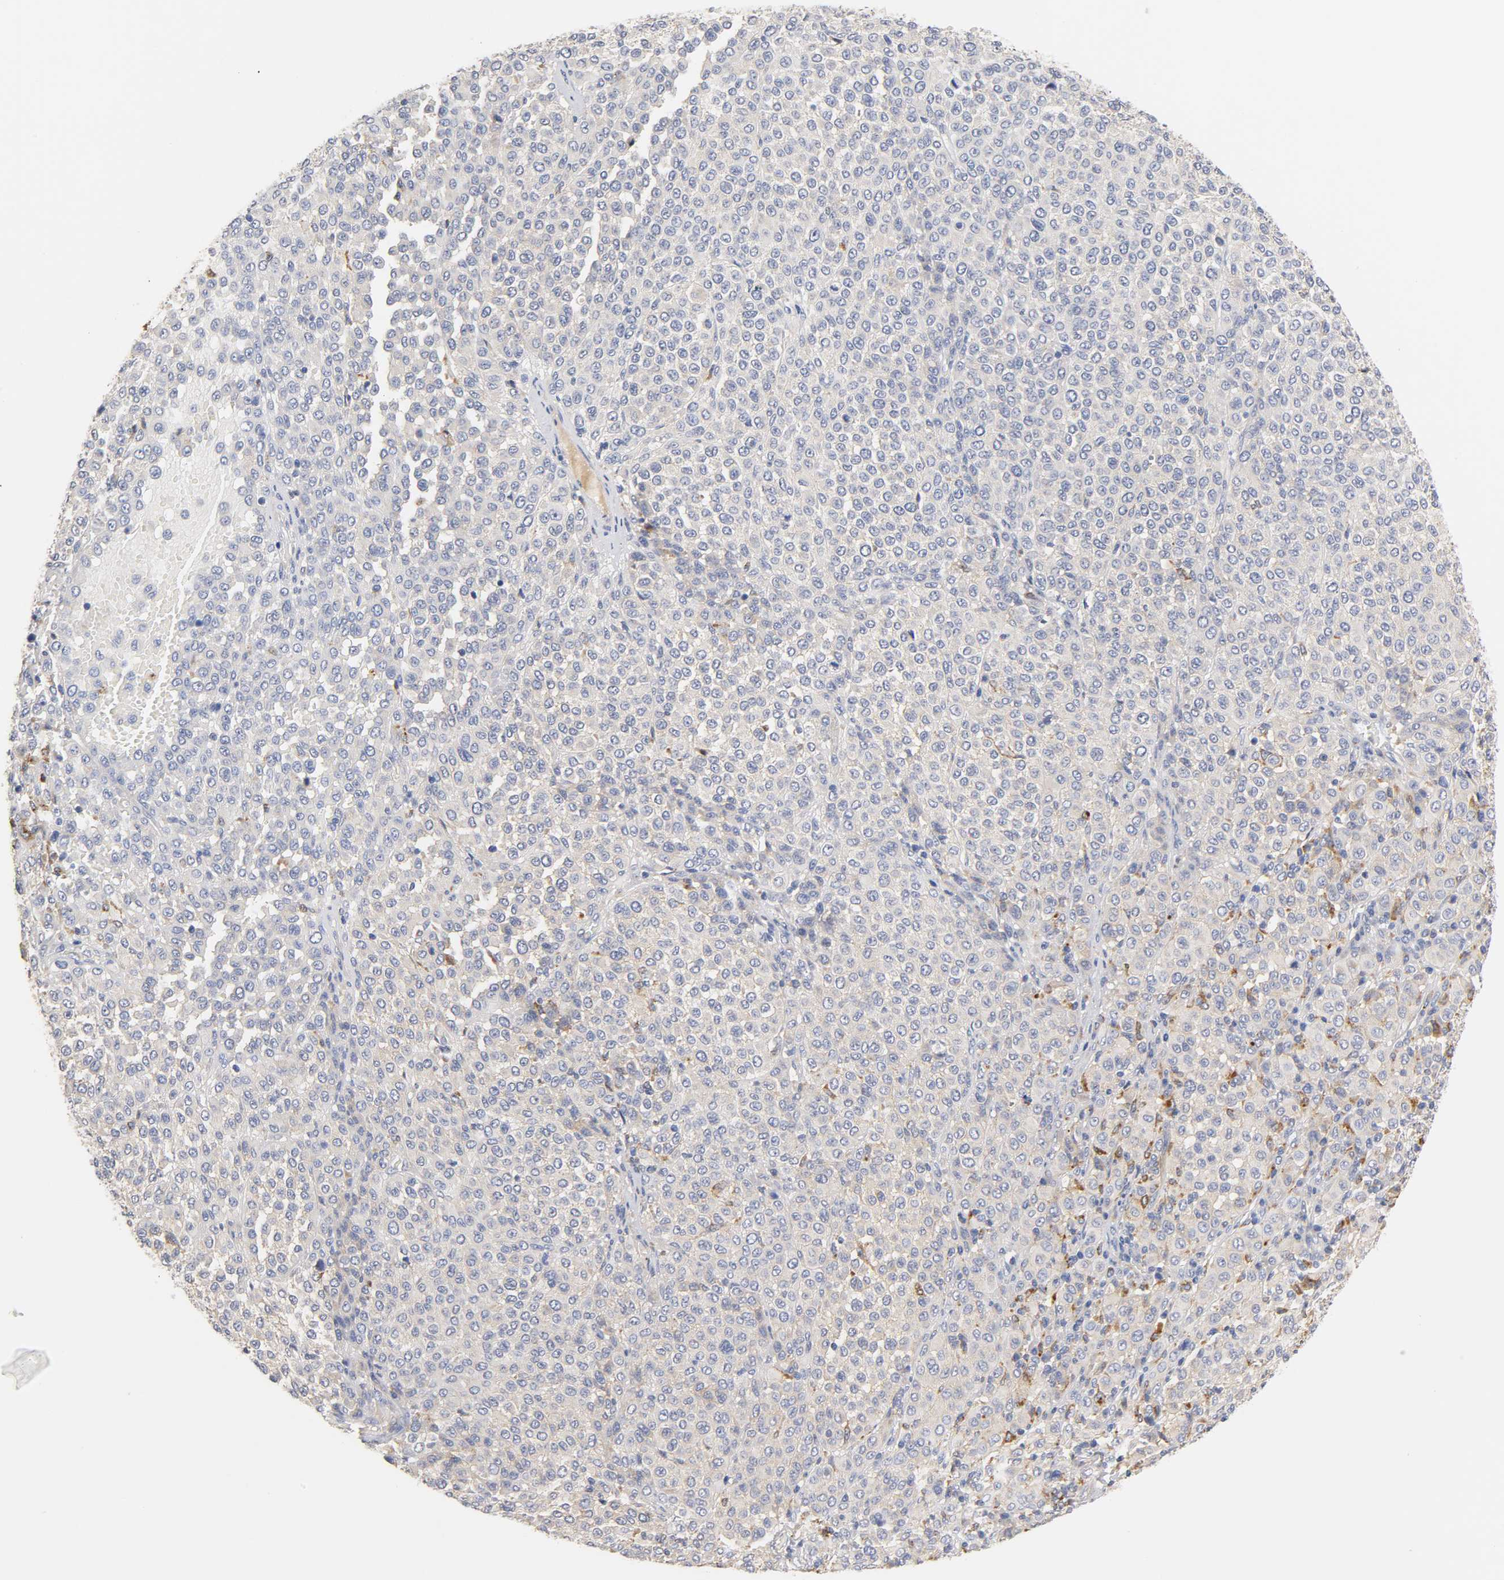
{"staining": {"intensity": "negative", "quantity": "none", "location": "none"}, "tissue": "melanoma", "cell_type": "Tumor cells", "image_type": "cancer", "snomed": [{"axis": "morphology", "description": "Malignant melanoma, Metastatic site"}, {"axis": "topography", "description": "Pancreas"}], "caption": "Tumor cells are negative for brown protein staining in malignant melanoma (metastatic site).", "gene": "SEMA5A", "patient": {"sex": "female", "age": 30}}